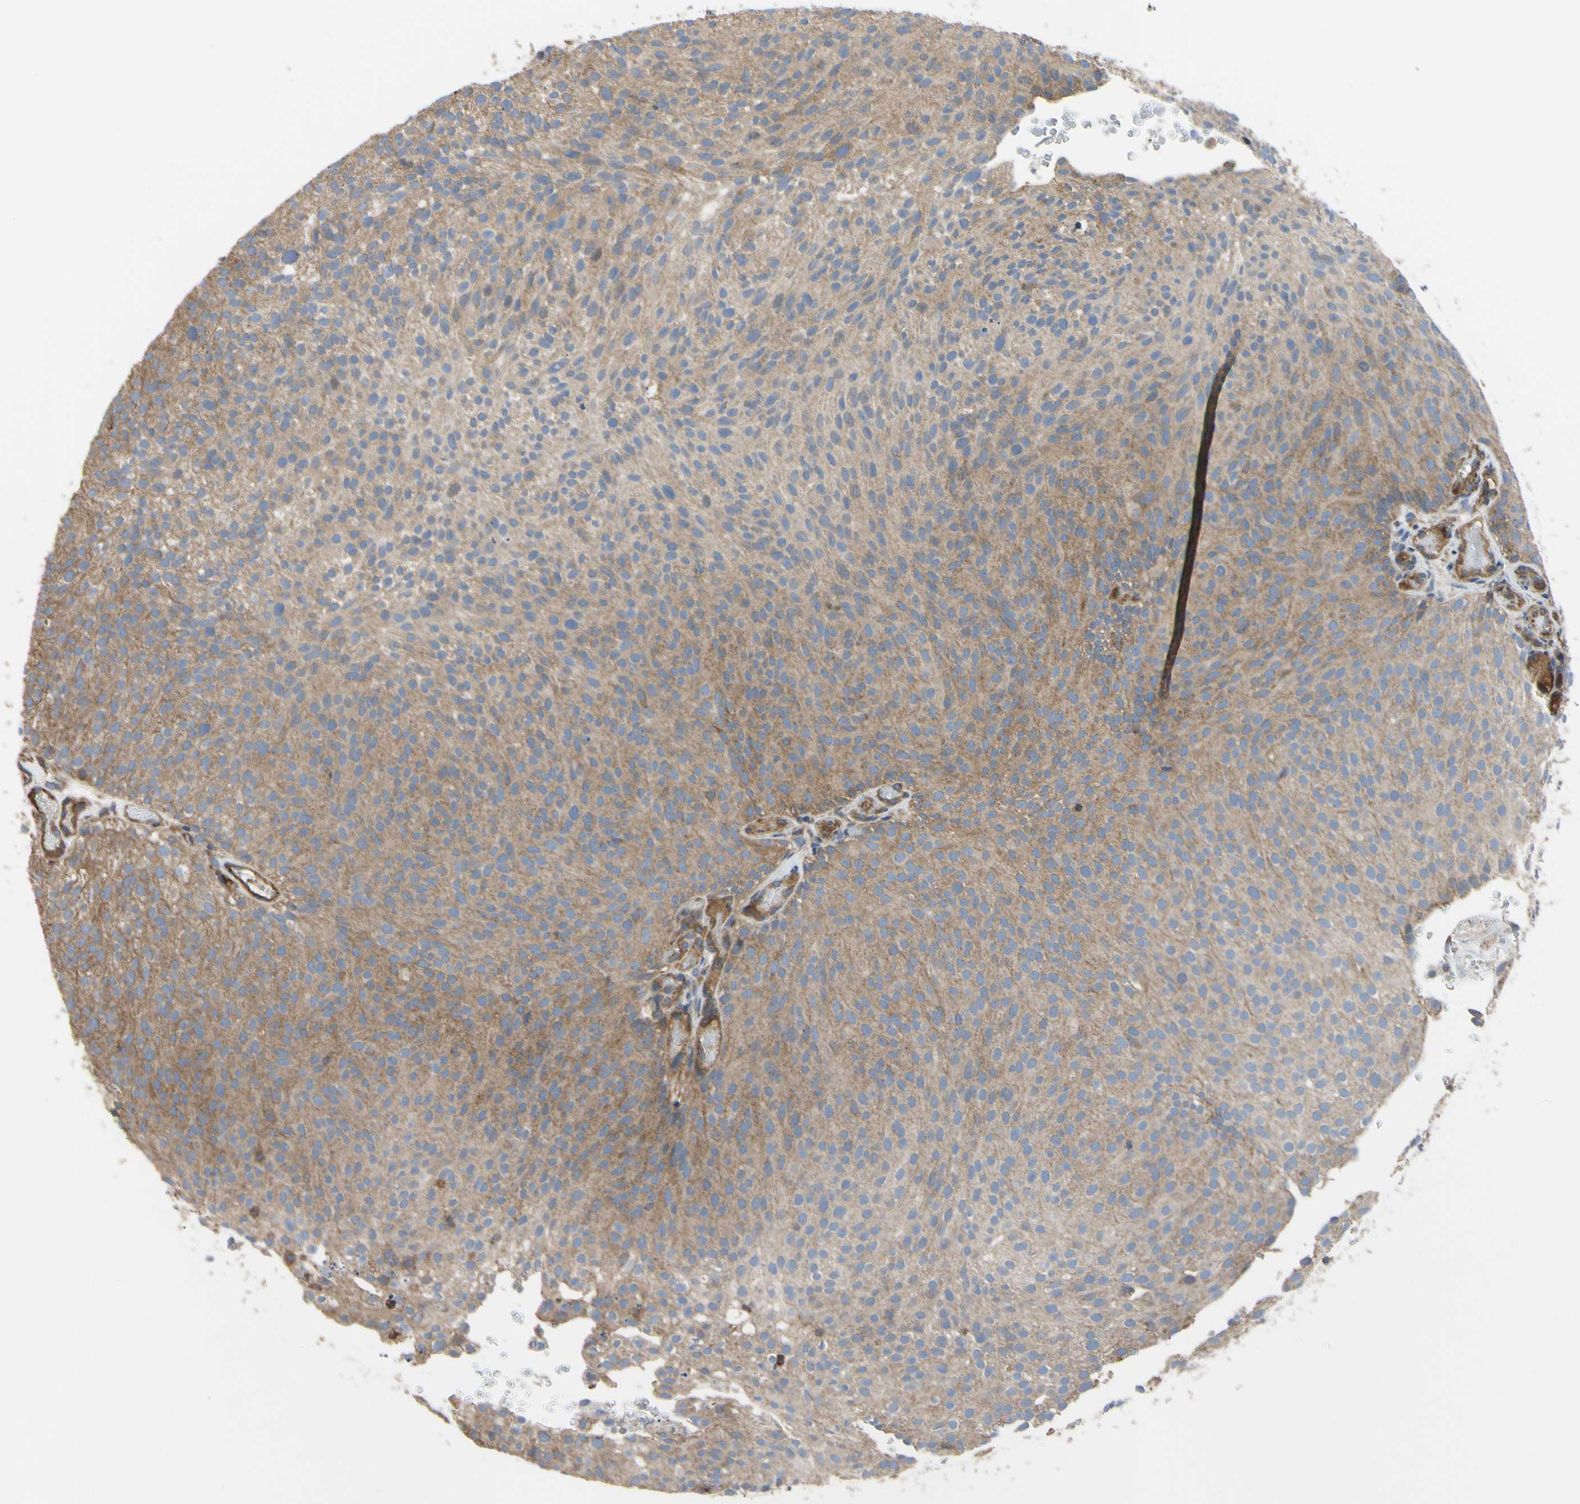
{"staining": {"intensity": "moderate", "quantity": ">75%", "location": "cytoplasmic/membranous"}, "tissue": "urothelial cancer", "cell_type": "Tumor cells", "image_type": "cancer", "snomed": [{"axis": "morphology", "description": "Urothelial carcinoma, Low grade"}, {"axis": "topography", "description": "Urinary bladder"}], "caption": "Immunohistochemistry (IHC) (DAB) staining of urothelial cancer reveals moderate cytoplasmic/membranous protein positivity in about >75% of tumor cells.", "gene": "BECN1", "patient": {"sex": "male", "age": 78}}